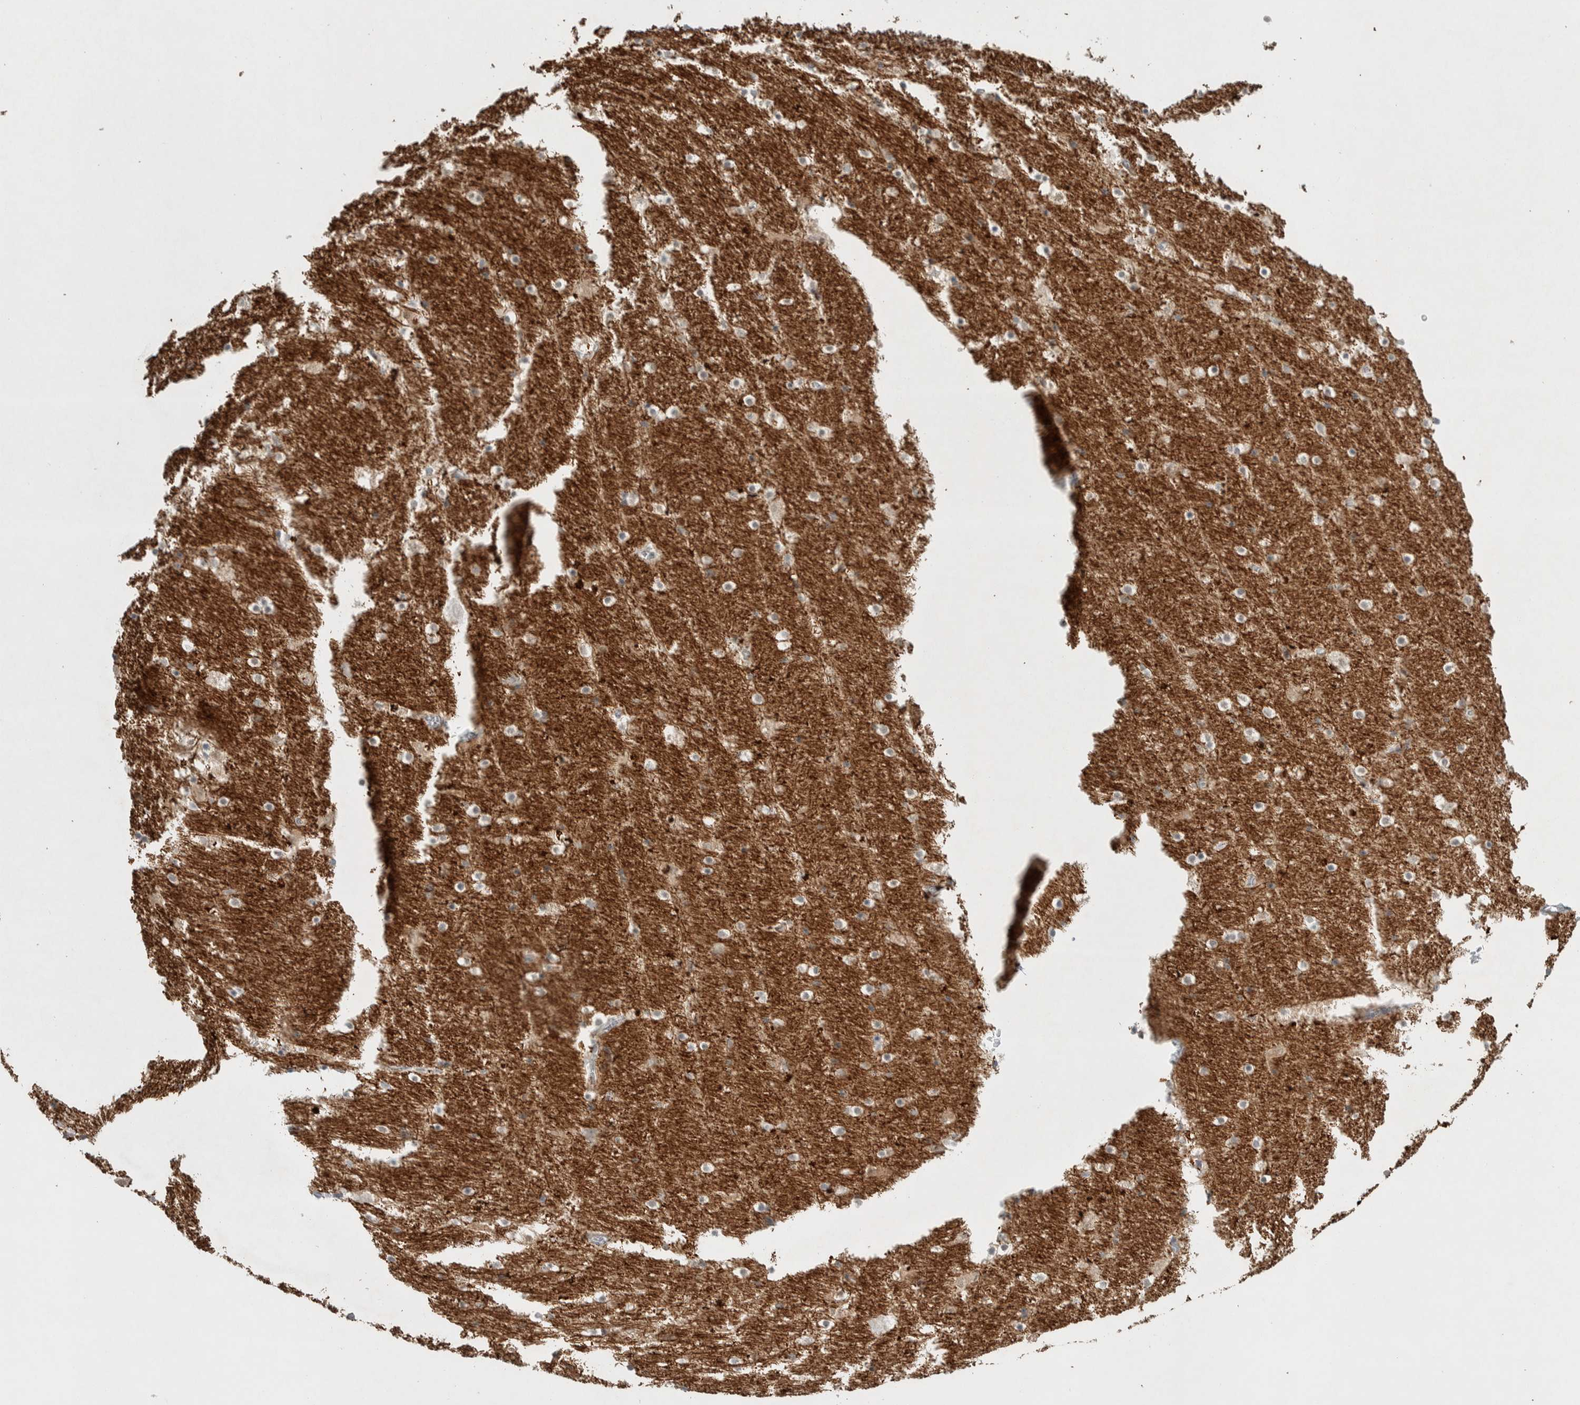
{"staining": {"intensity": "negative", "quantity": "none", "location": "none"}, "tissue": "hippocampus", "cell_type": "Glial cells", "image_type": "normal", "snomed": [{"axis": "morphology", "description": "Normal tissue, NOS"}, {"axis": "topography", "description": "Hippocampus"}], "caption": "This is an immunohistochemistry histopathology image of benign human hippocampus. There is no staining in glial cells.", "gene": "DEPTOR", "patient": {"sex": "male", "age": 45}}